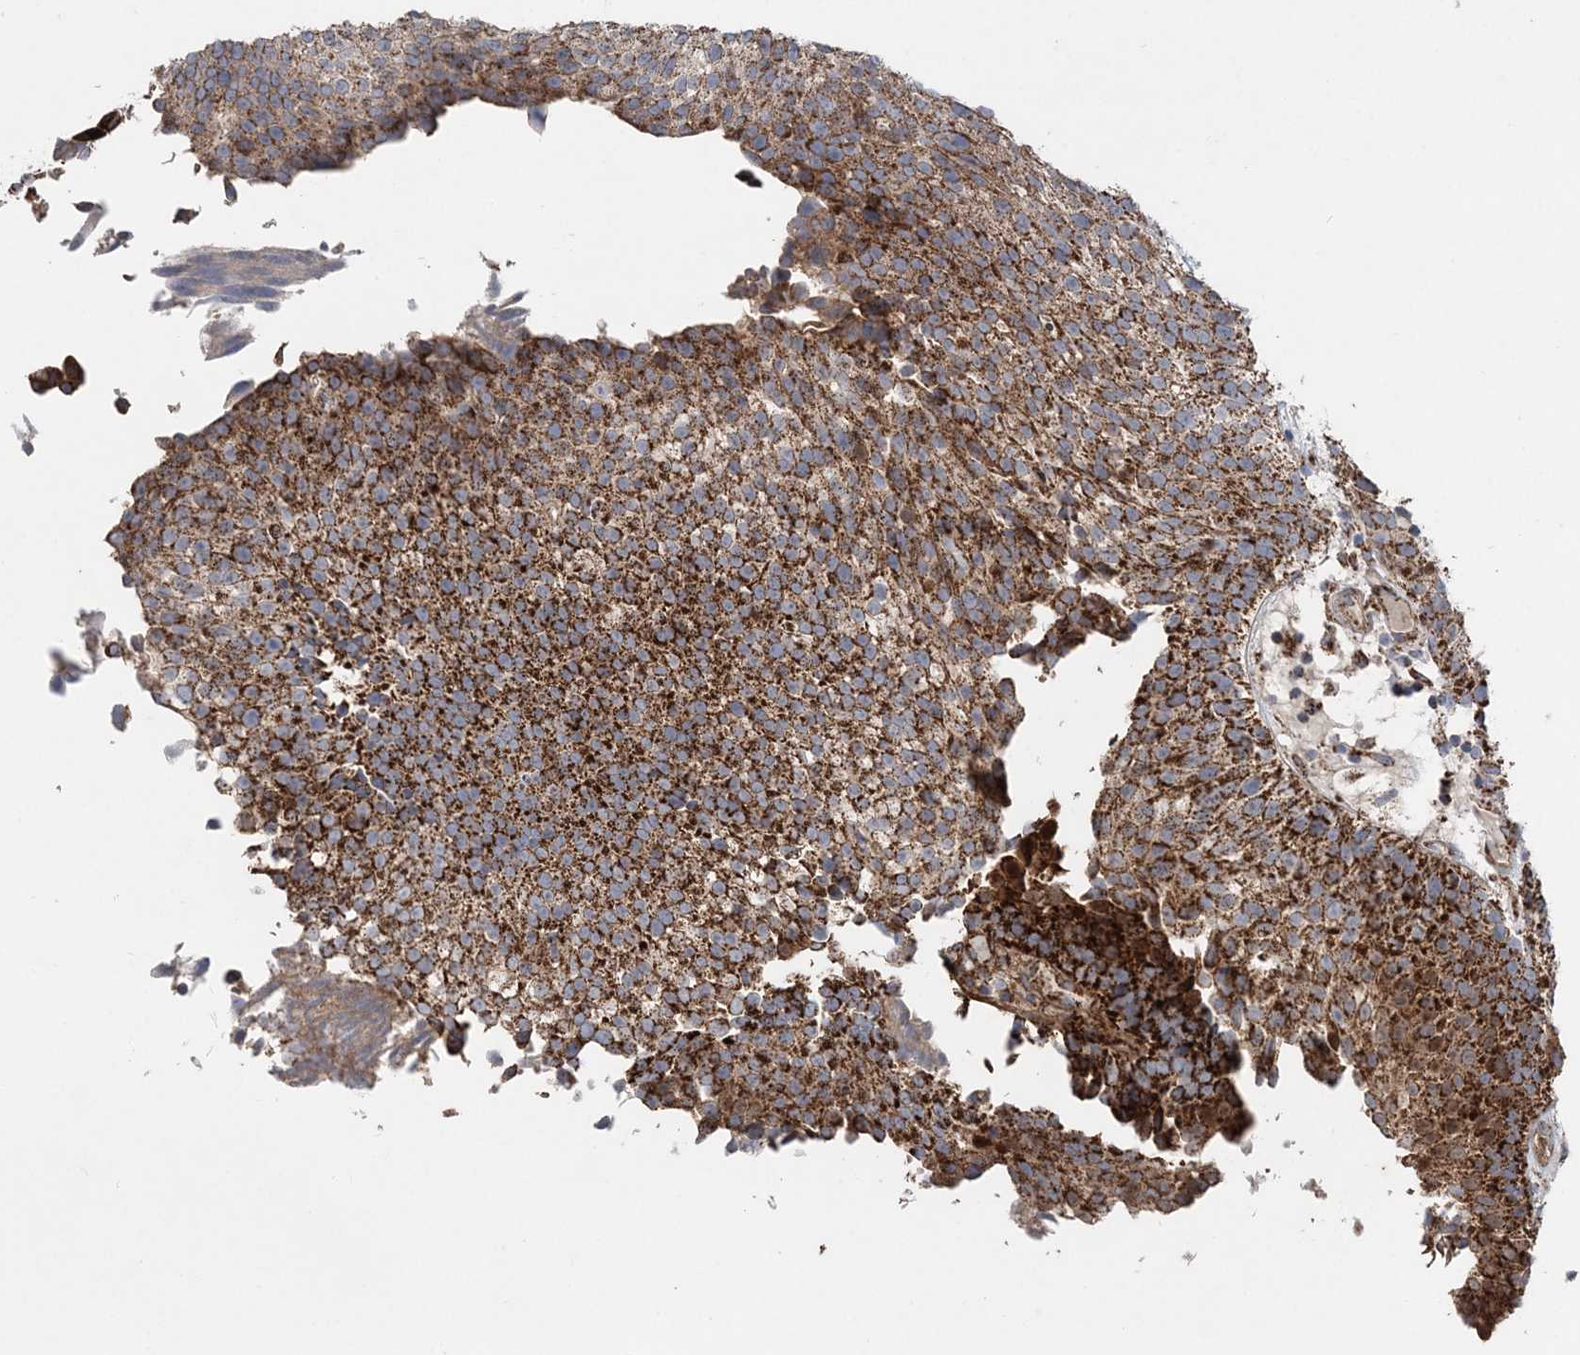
{"staining": {"intensity": "strong", "quantity": ">75%", "location": "cytoplasmic/membranous"}, "tissue": "urothelial cancer", "cell_type": "Tumor cells", "image_type": "cancer", "snomed": [{"axis": "morphology", "description": "Urothelial carcinoma, Low grade"}, {"axis": "topography", "description": "Urinary bladder"}], "caption": "Protein staining by immunohistochemistry (IHC) shows strong cytoplasmic/membranous staining in about >75% of tumor cells in urothelial carcinoma (low-grade).", "gene": "LRPPRC", "patient": {"sex": "male", "age": 86}}